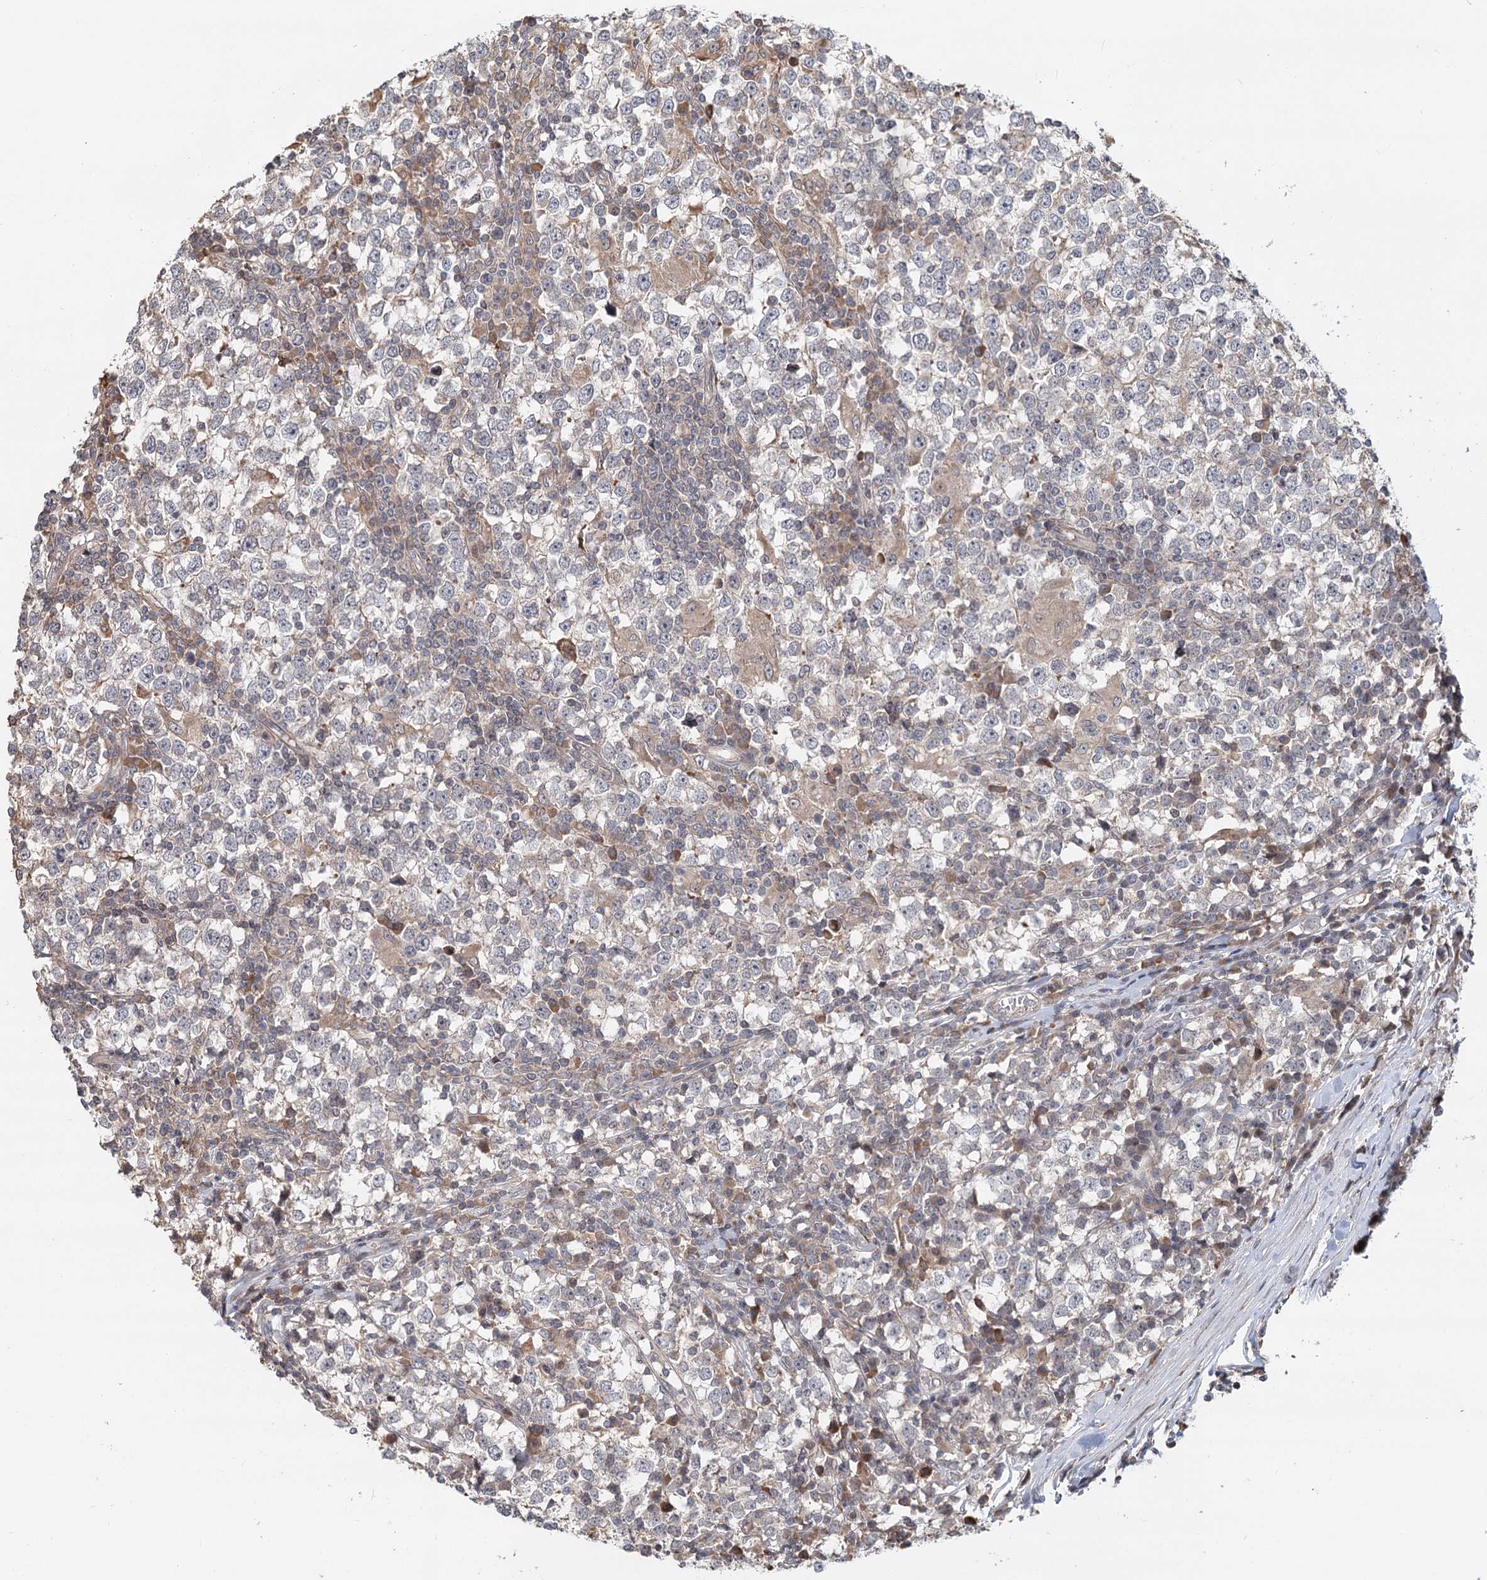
{"staining": {"intensity": "negative", "quantity": "none", "location": "none"}, "tissue": "testis cancer", "cell_type": "Tumor cells", "image_type": "cancer", "snomed": [{"axis": "morphology", "description": "Seminoma, NOS"}, {"axis": "topography", "description": "Testis"}], "caption": "This is an immunohistochemistry image of testis cancer (seminoma). There is no expression in tumor cells.", "gene": "RNF111", "patient": {"sex": "male", "age": 65}}